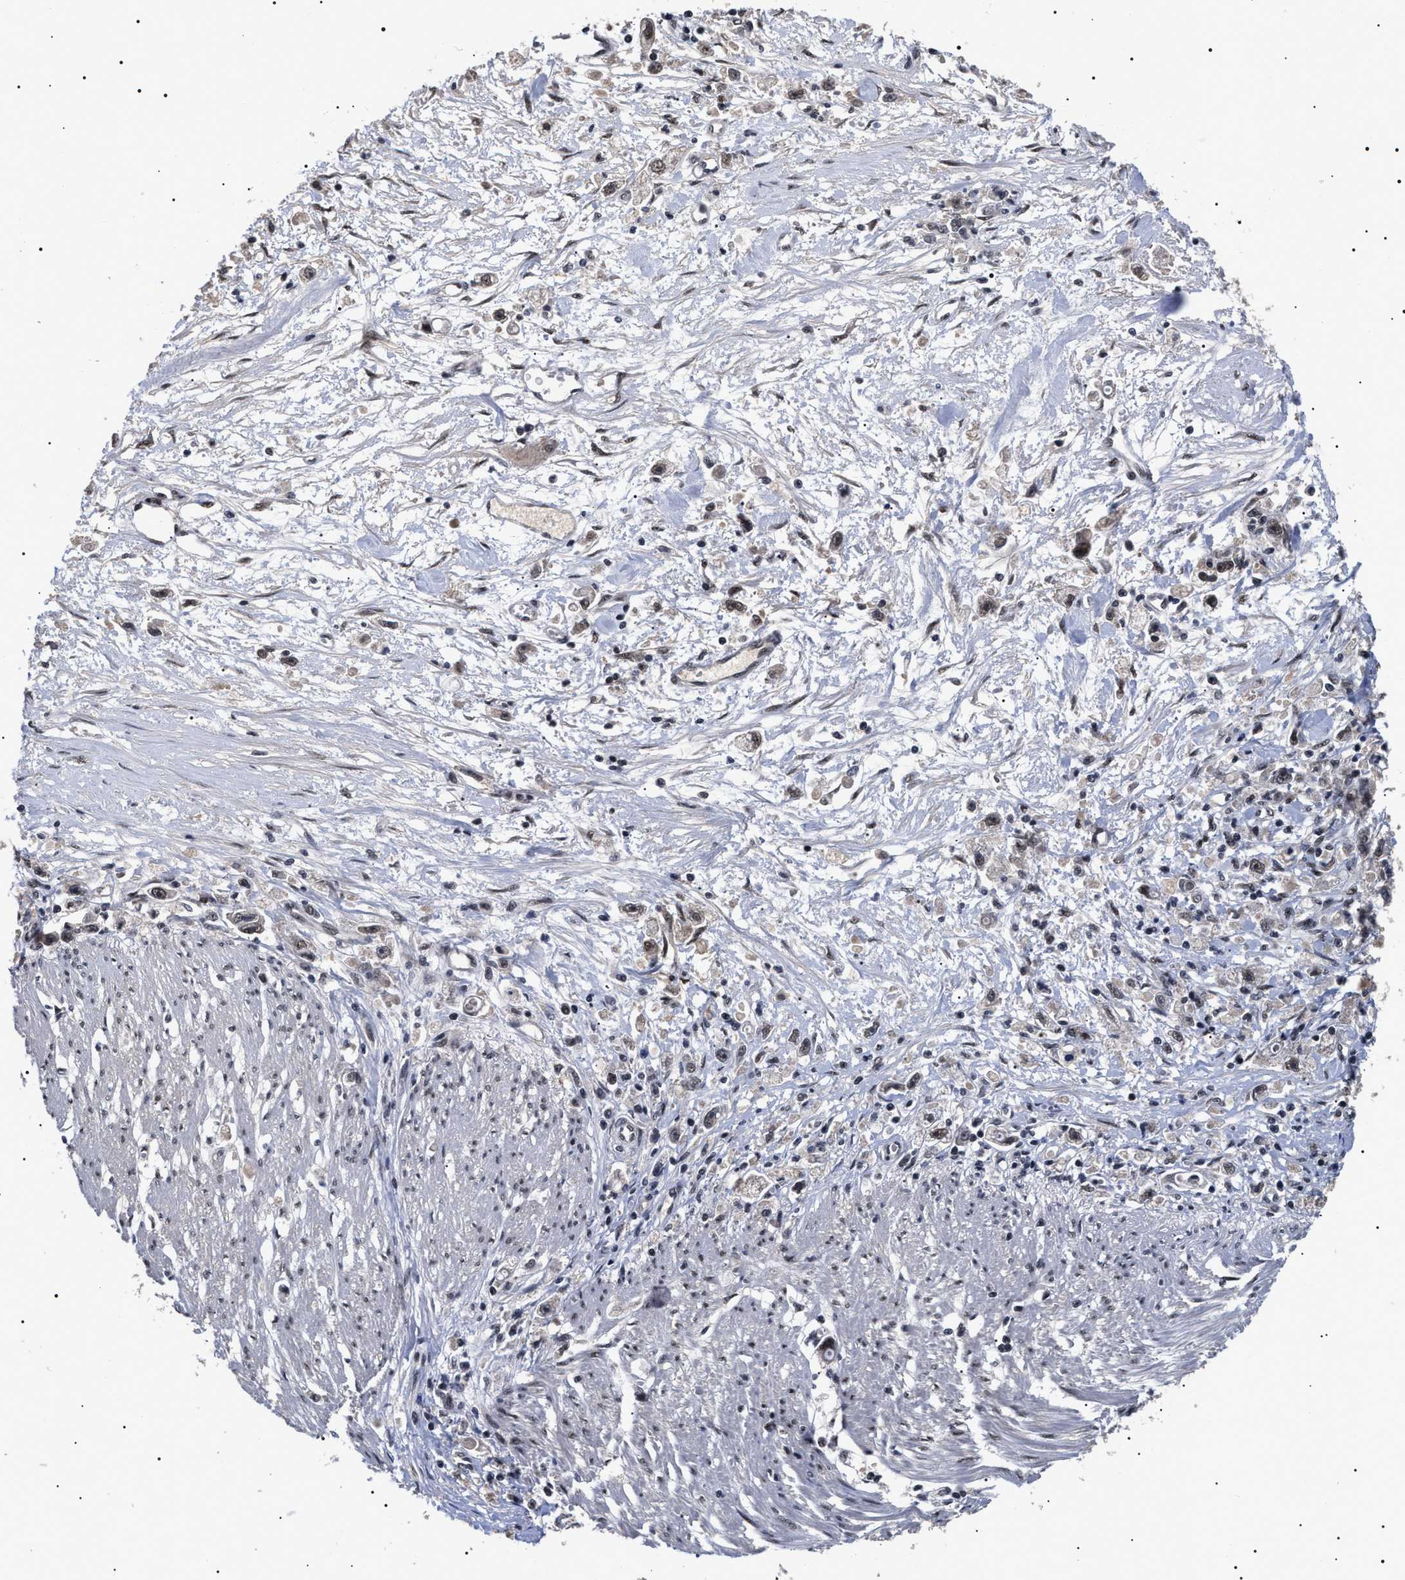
{"staining": {"intensity": "moderate", "quantity": ">75%", "location": "nuclear"}, "tissue": "stomach cancer", "cell_type": "Tumor cells", "image_type": "cancer", "snomed": [{"axis": "morphology", "description": "Adenocarcinoma, NOS"}, {"axis": "topography", "description": "Stomach"}], "caption": "A brown stain shows moderate nuclear staining of a protein in human adenocarcinoma (stomach) tumor cells.", "gene": "CAAP1", "patient": {"sex": "female", "age": 59}}